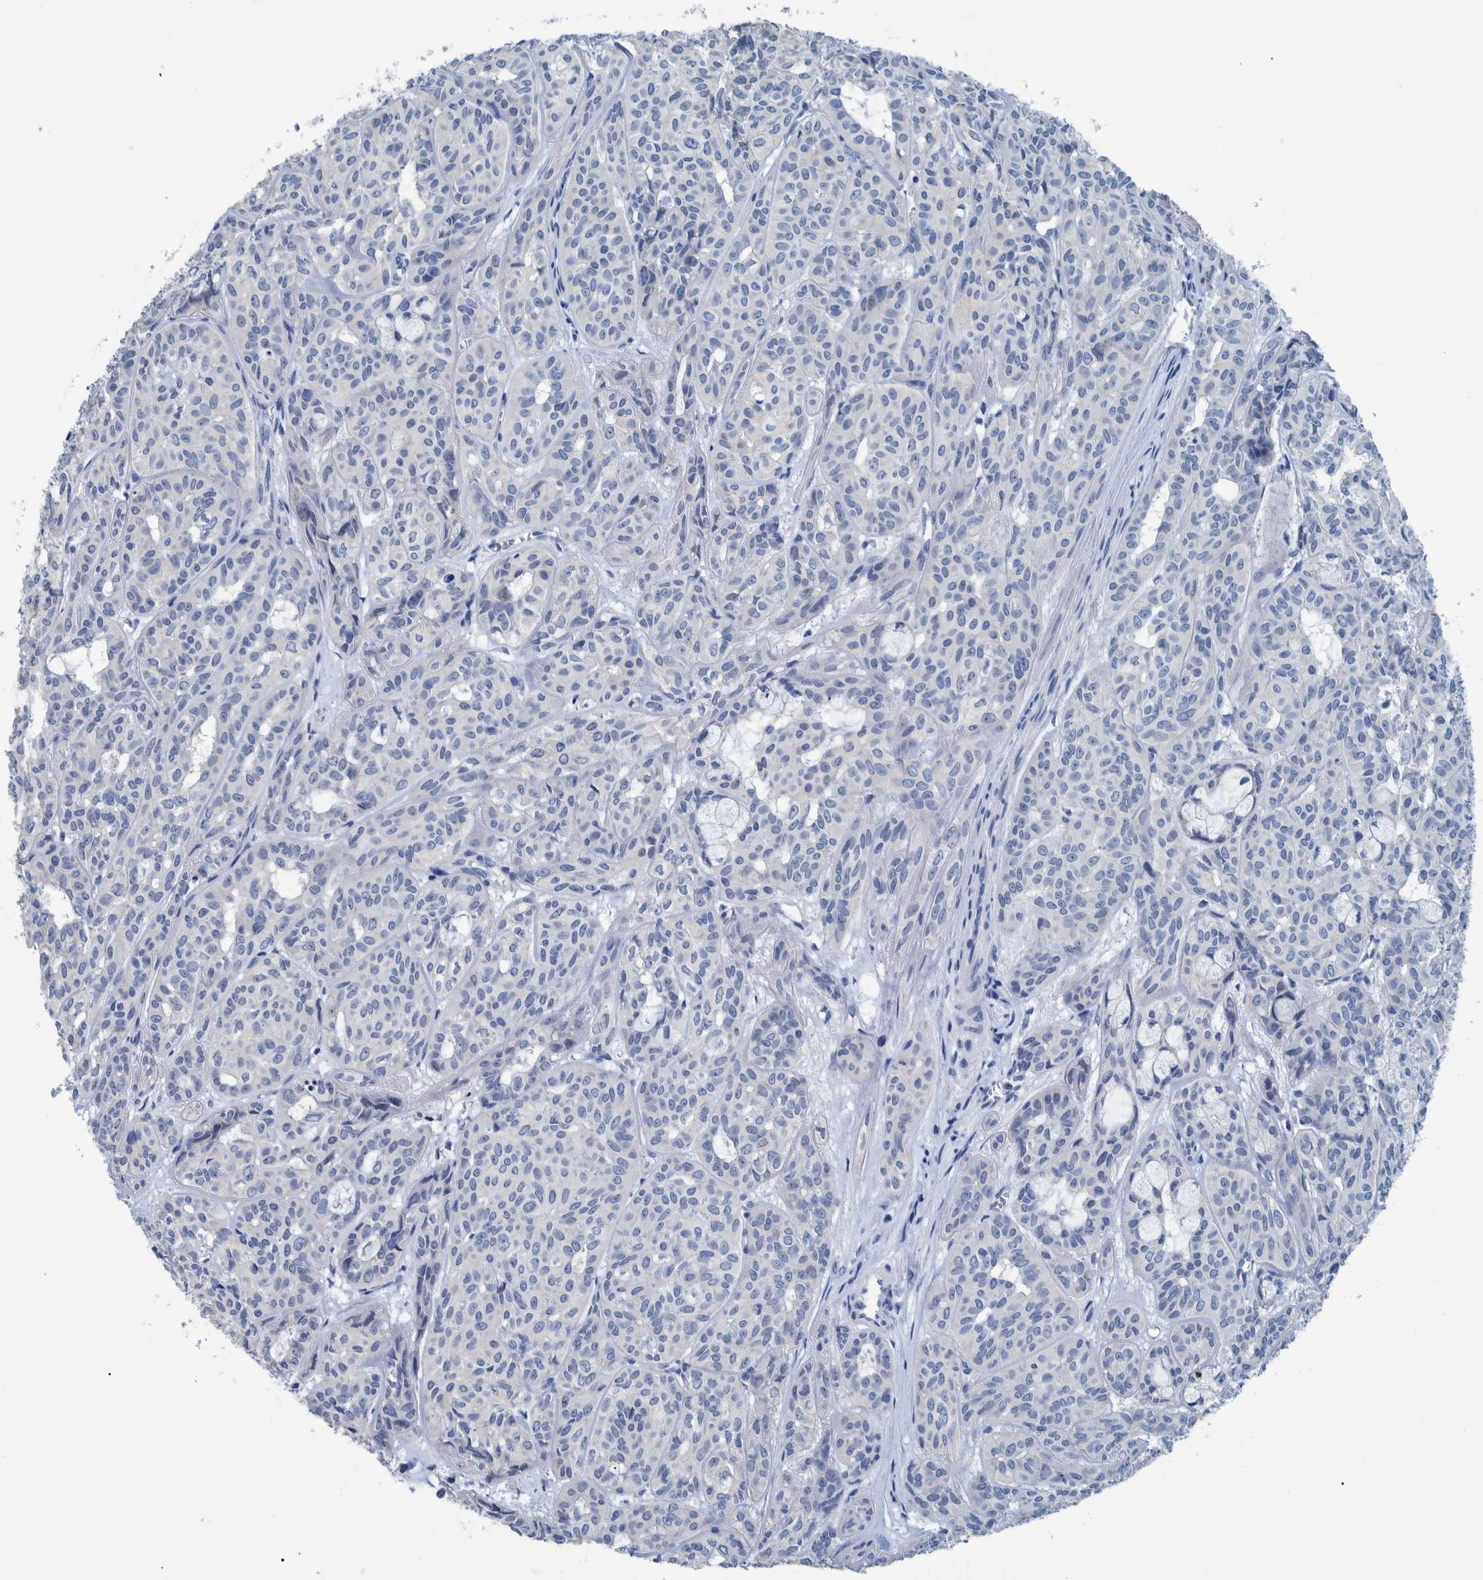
{"staining": {"intensity": "negative", "quantity": "none", "location": "none"}, "tissue": "head and neck cancer", "cell_type": "Tumor cells", "image_type": "cancer", "snomed": [{"axis": "morphology", "description": "Adenocarcinoma, NOS"}, {"axis": "topography", "description": "Salivary gland, NOS"}, {"axis": "topography", "description": "Head-Neck"}], "caption": "The immunohistochemistry photomicrograph has no significant expression in tumor cells of adenocarcinoma (head and neck) tissue.", "gene": "IDO1", "patient": {"sex": "female", "age": 76}}